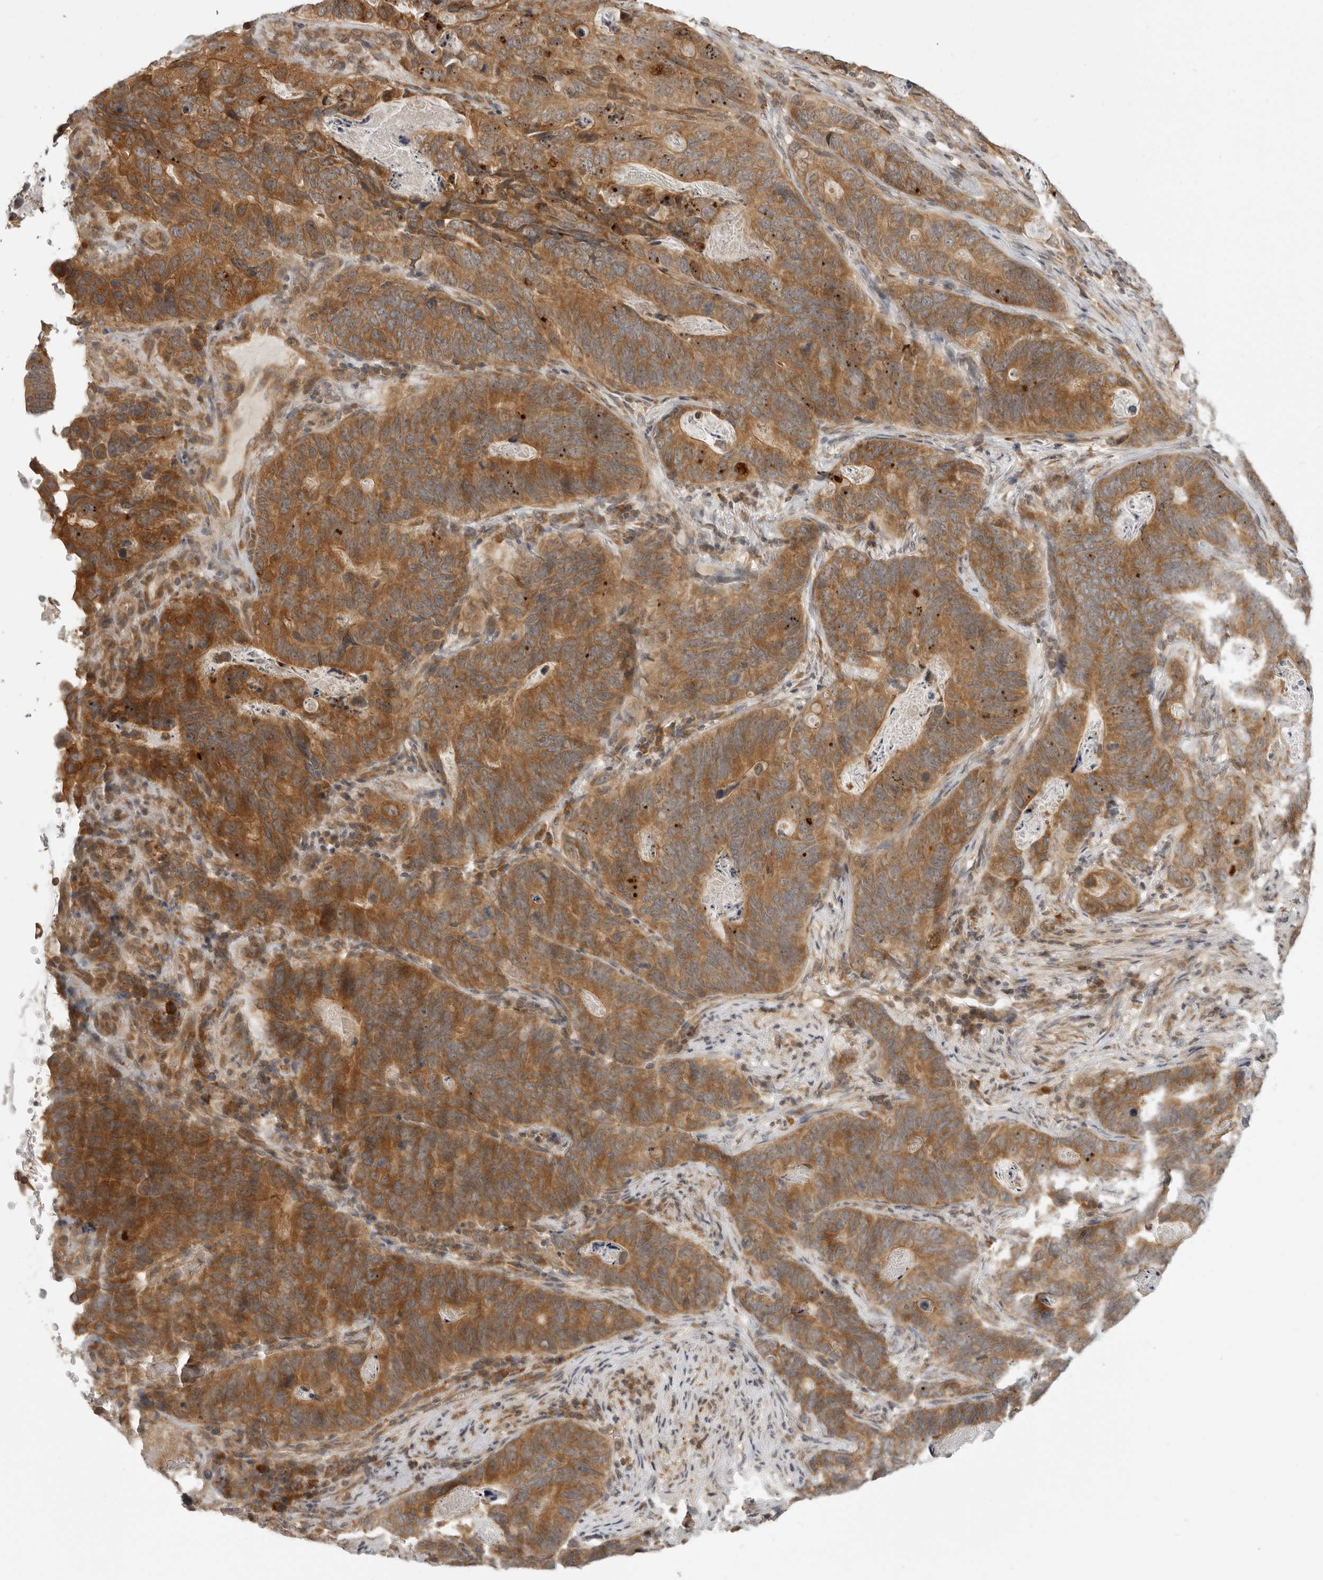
{"staining": {"intensity": "strong", "quantity": ">75%", "location": "cytoplasmic/membranous"}, "tissue": "stomach cancer", "cell_type": "Tumor cells", "image_type": "cancer", "snomed": [{"axis": "morphology", "description": "Normal tissue, NOS"}, {"axis": "morphology", "description": "Adenocarcinoma, NOS"}, {"axis": "topography", "description": "Stomach"}], "caption": "Protein analysis of stomach cancer tissue demonstrates strong cytoplasmic/membranous staining in about >75% of tumor cells.", "gene": "PRRC2A", "patient": {"sex": "female", "age": 89}}